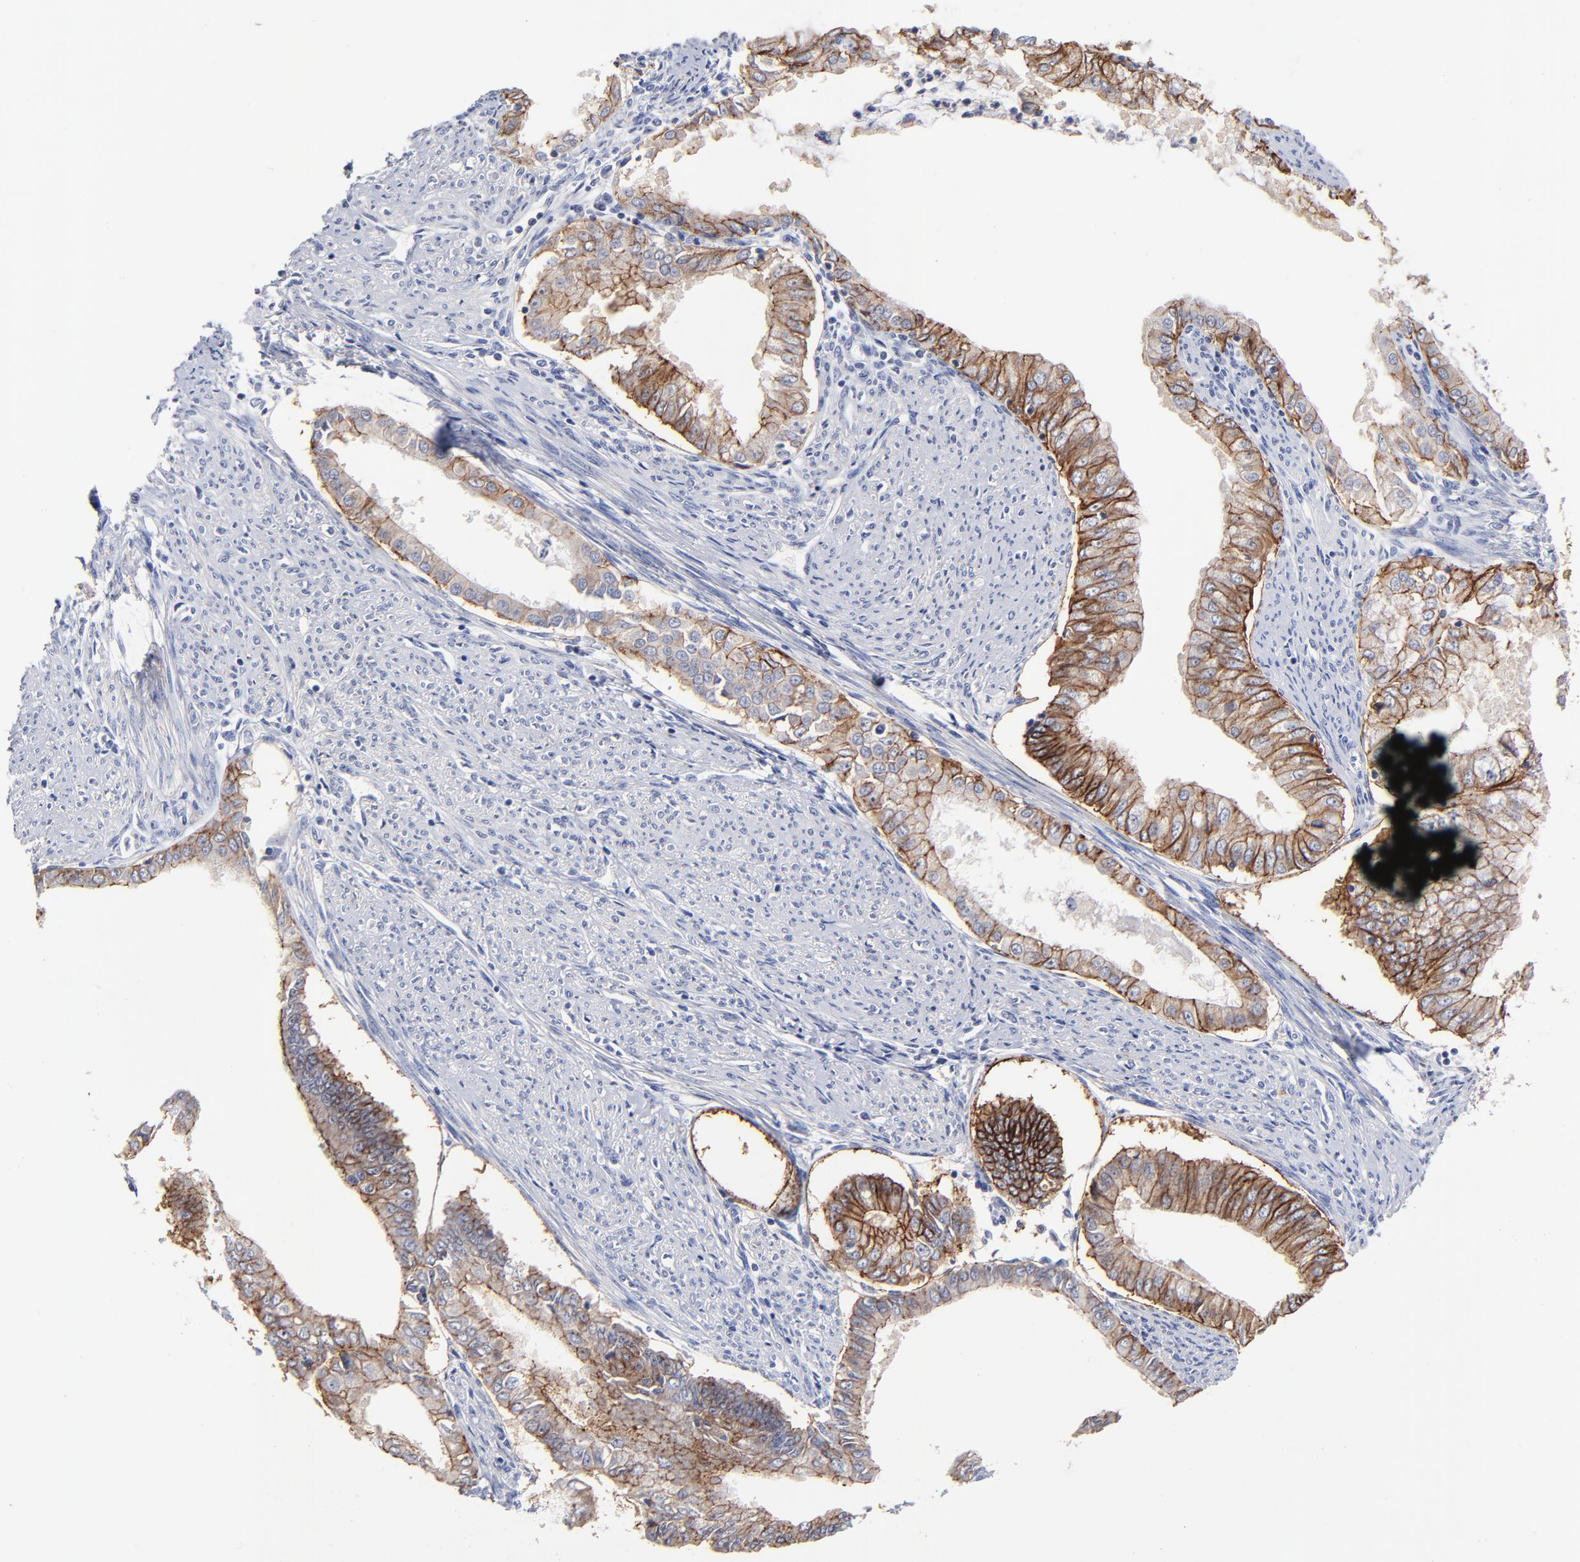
{"staining": {"intensity": "moderate", "quantity": "25%-75%", "location": "cytoplasmic/membranous"}, "tissue": "endometrial cancer", "cell_type": "Tumor cells", "image_type": "cancer", "snomed": [{"axis": "morphology", "description": "Adenocarcinoma, NOS"}, {"axis": "topography", "description": "Endometrium"}], "caption": "A brown stain shows moderate cytoplasmic/membranous expression of a protein in human adenocarcinoma (endometrial) tumor cells.", "gene": "CXADR", "patient": {"sex": "female", "age": 76}}